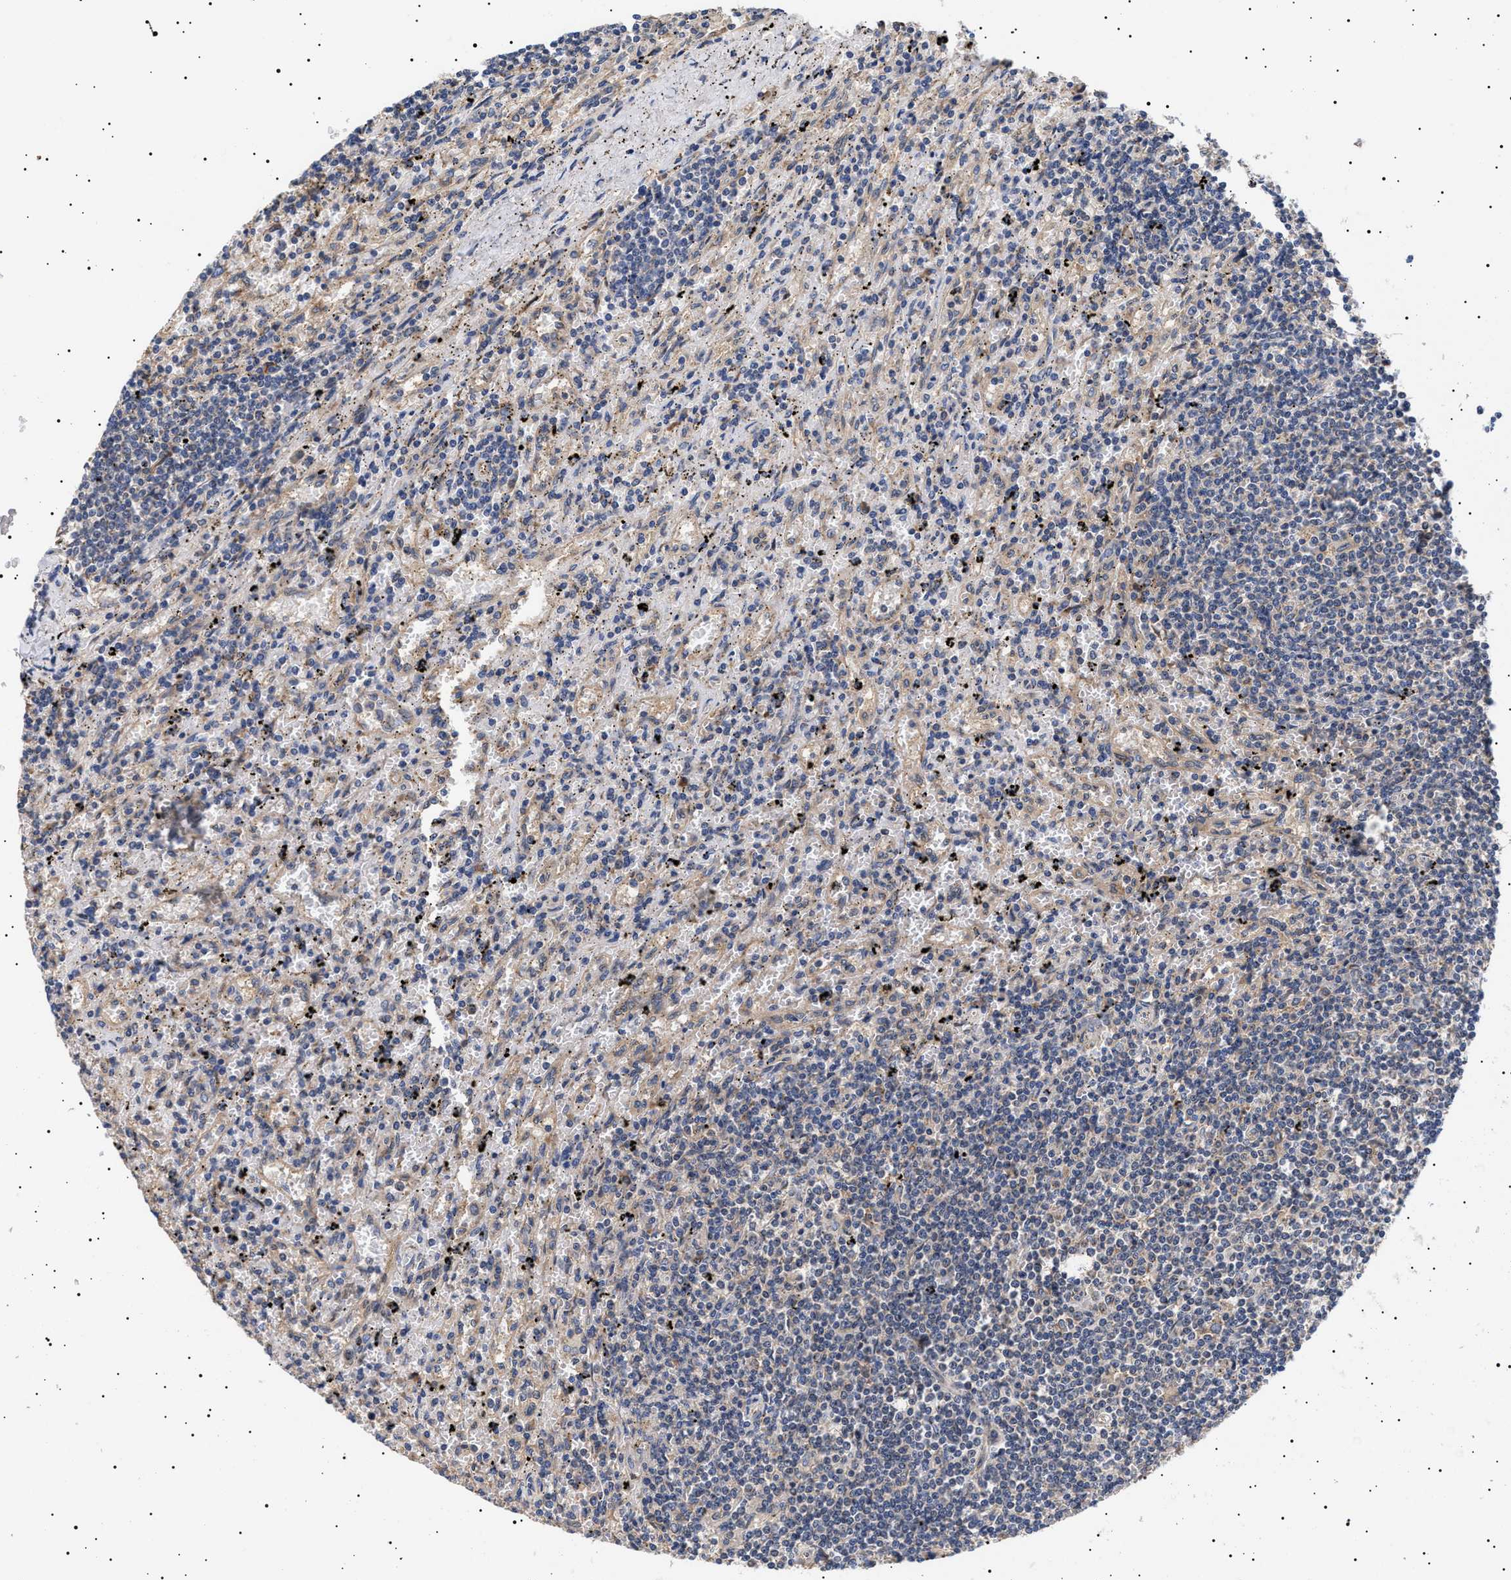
{"staining": {"intensity": "negative", "quantity": "none", "location": "none"}, "tissue": "lymphoma", "cell_type": "Tumor cells", "image_type": "cancer", "snomed": [{"axis": "morphology", "description": "Malignant lymphoma, non-Hodgkin's type, Low grade"}, {"axis": "topography", "description": "Spleen"}], "caption": "Immunohistochemistry (IHC) of lymphoma displays no staining in tumor cells.", "gene": "KRBA1", "patient": {"sex": "male", "age": 76}}